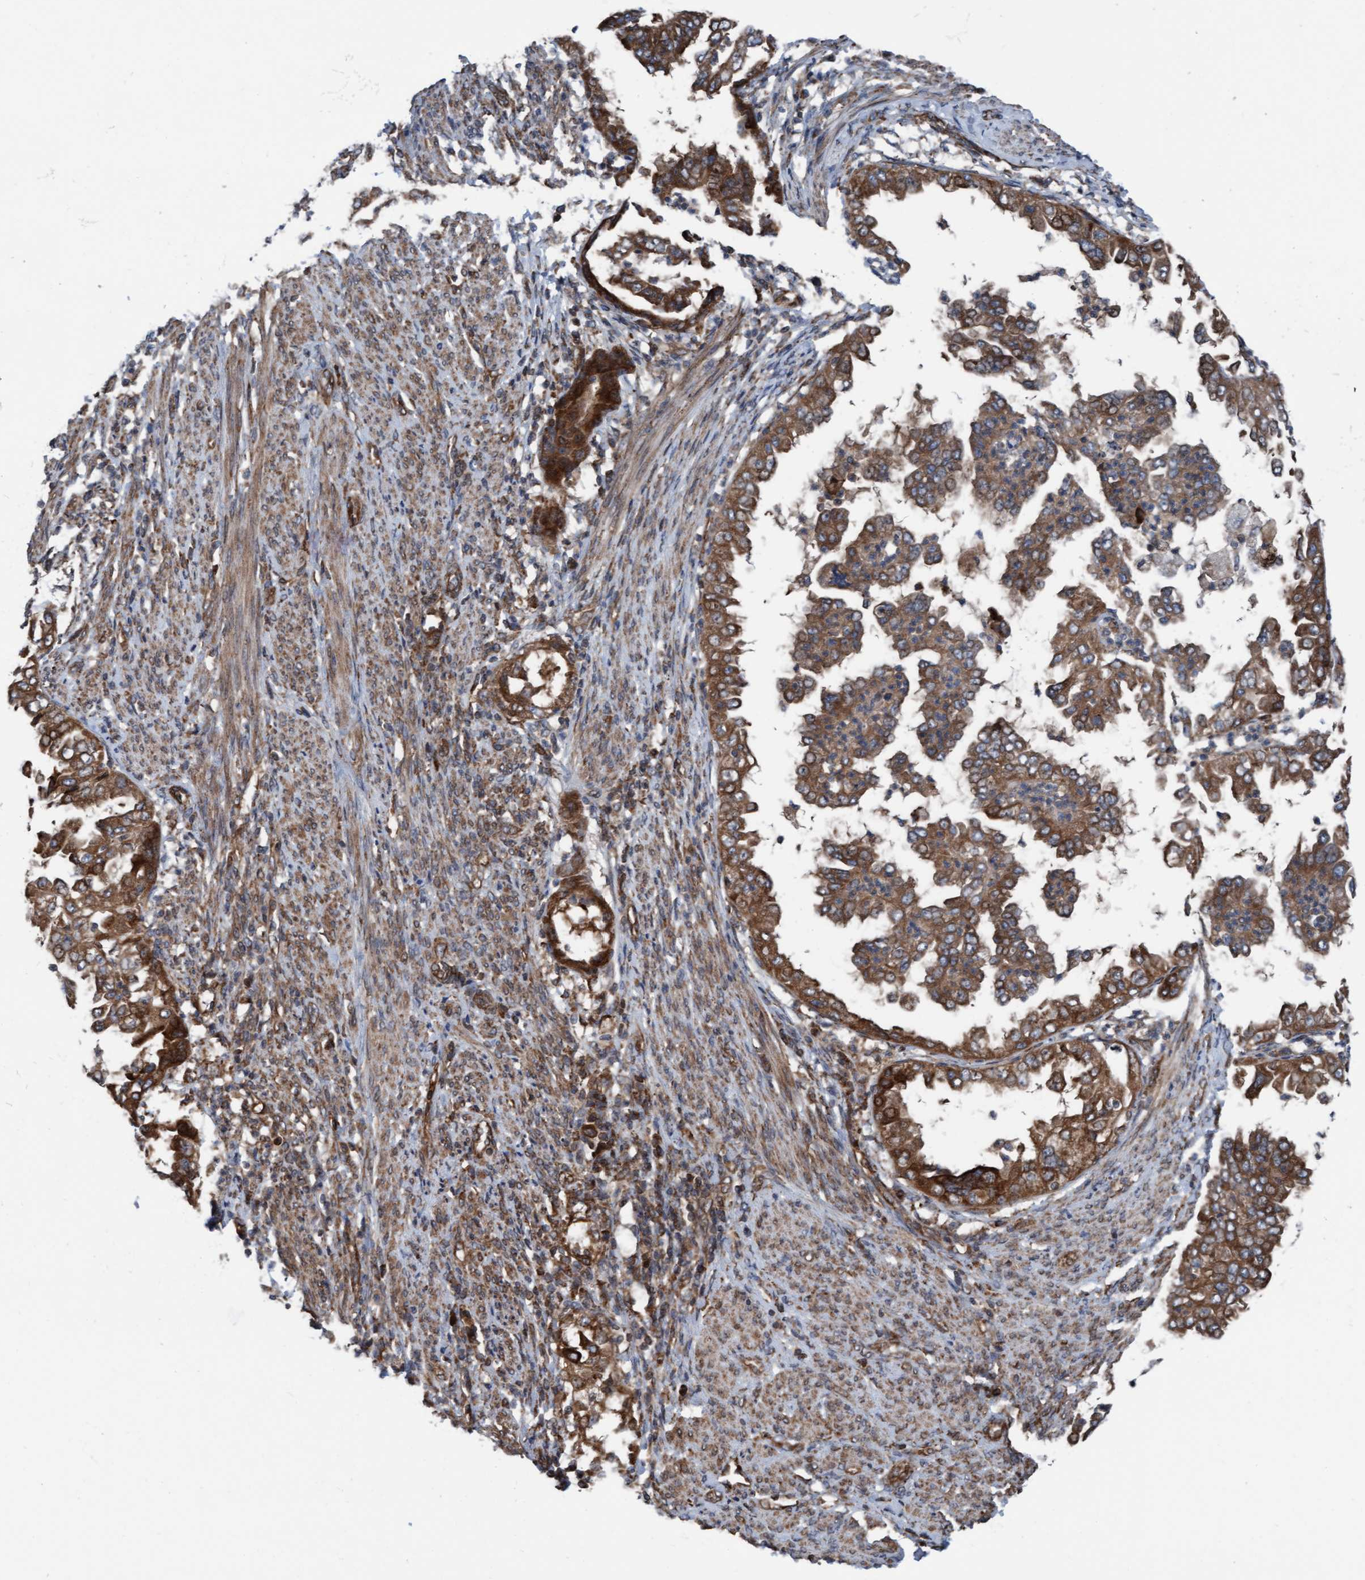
{"staining": {"intensity": "strong", "quantity": ">75%", "location": "cytoplasmic/membranous"}, "tissue": "endometrial cancer", "cell_type": "Tumor cells", "image_type": "cancer", "snomed": [{"axis": "morphology", "description": "Adenocarcinoma, NOS"}, {"axis": "topography", "description": "Endometrium"}], "caption": "Adenocarcinoma (endometrial) was stained to show a protein in brown. There is high levels of strong cytoplasmic/membranous expression in about >75% of tumor cells.", "gene": "RAP1GAP2", "patient": {"sex": "female", "age": 85}}